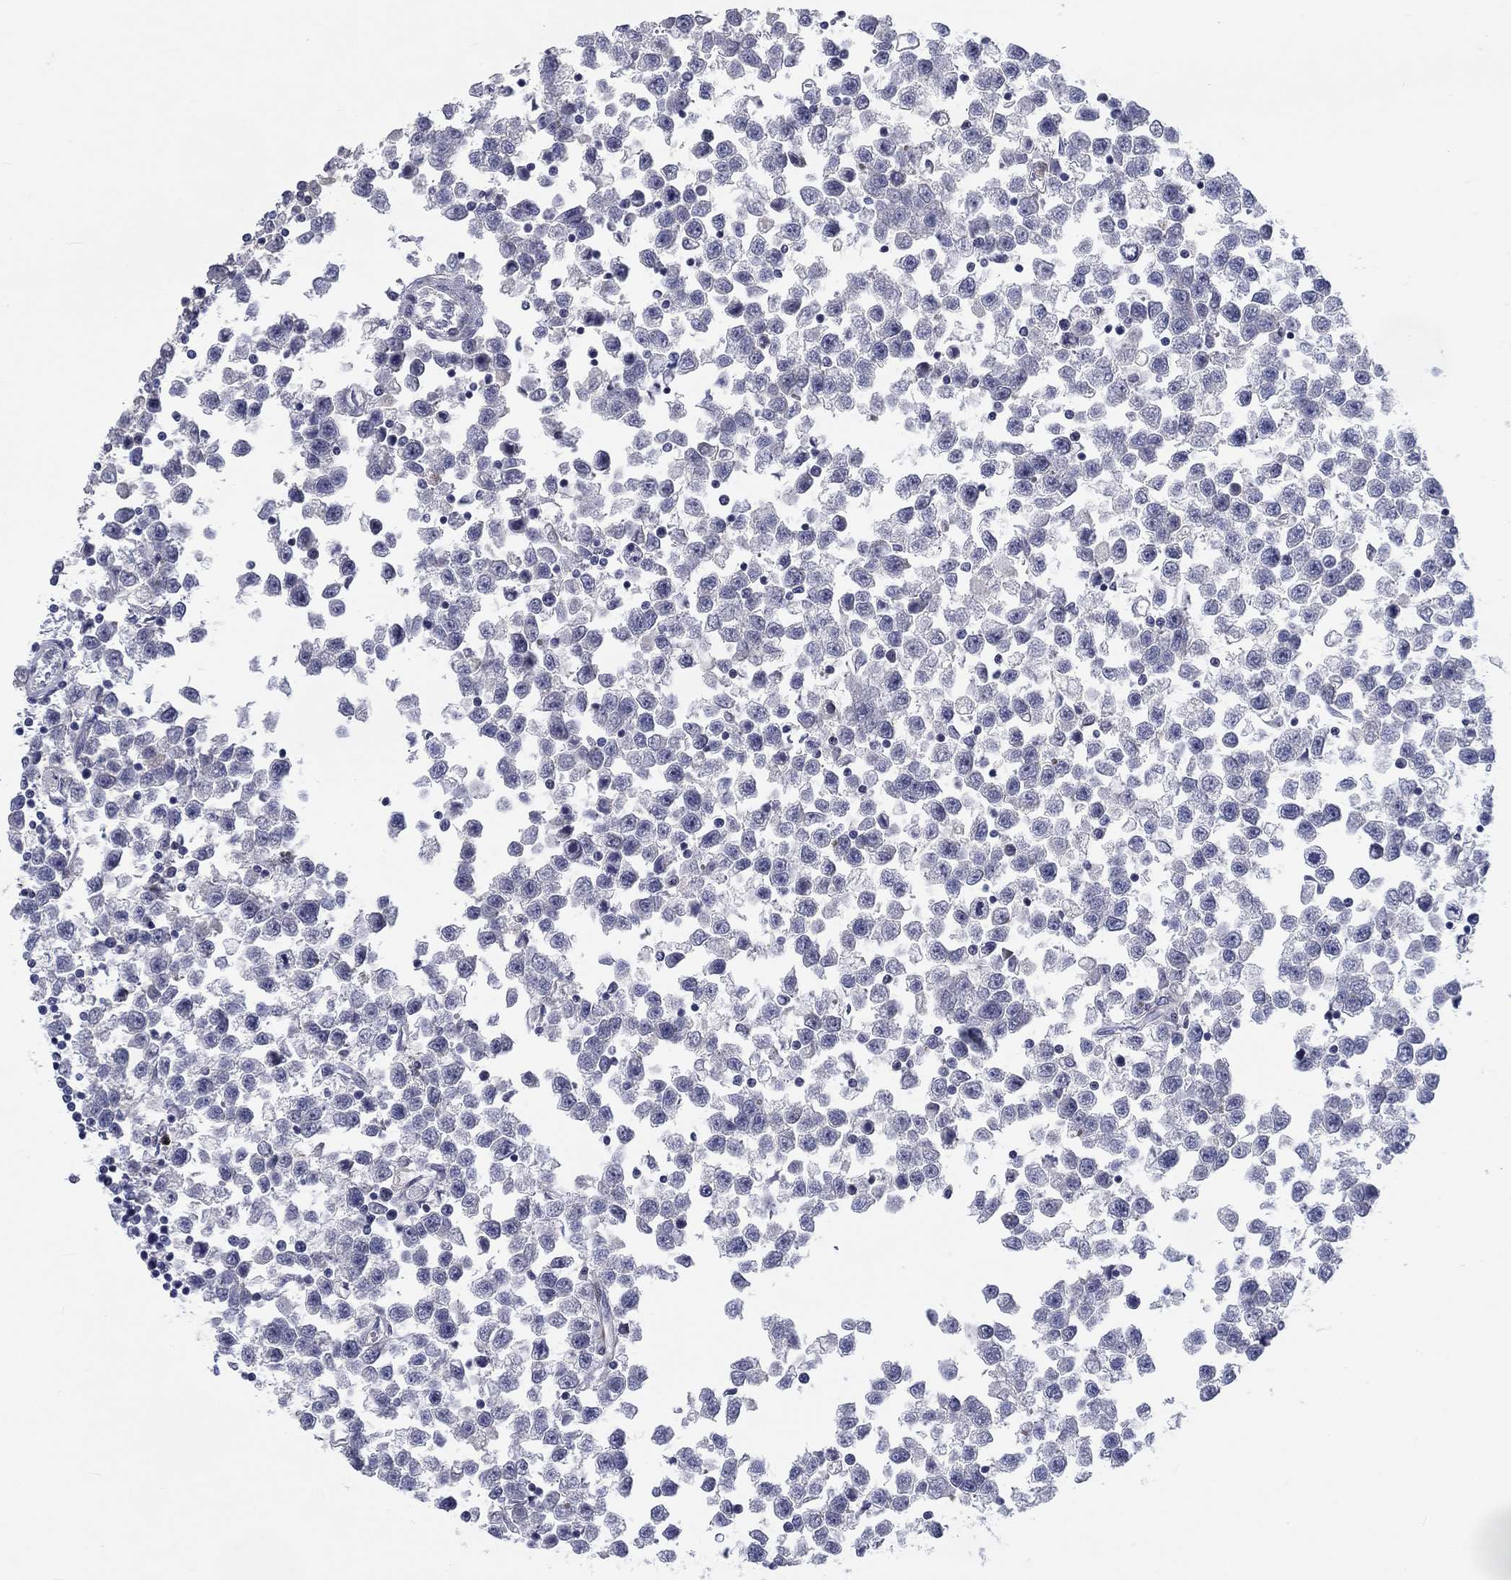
{"staining": {"intensity": "negative", "quantity": "none", "location": "none"}, "tissue": "testis cancer", "cell_type": "Tumor cells", "image_type": "cancer", "snomed": [{"axis": "morphology", "description": "Seminoma, NOS"}, {"axis": "topography", "description": "Testis"}], "caption": "The immunohistochemistry (IHC) histopathology image has no significant positivity in tumor cells of testis cancer (seminoma) tissue.", "gene": "ARHGAP36", "patient": {"sex": "male", "age": 34}}